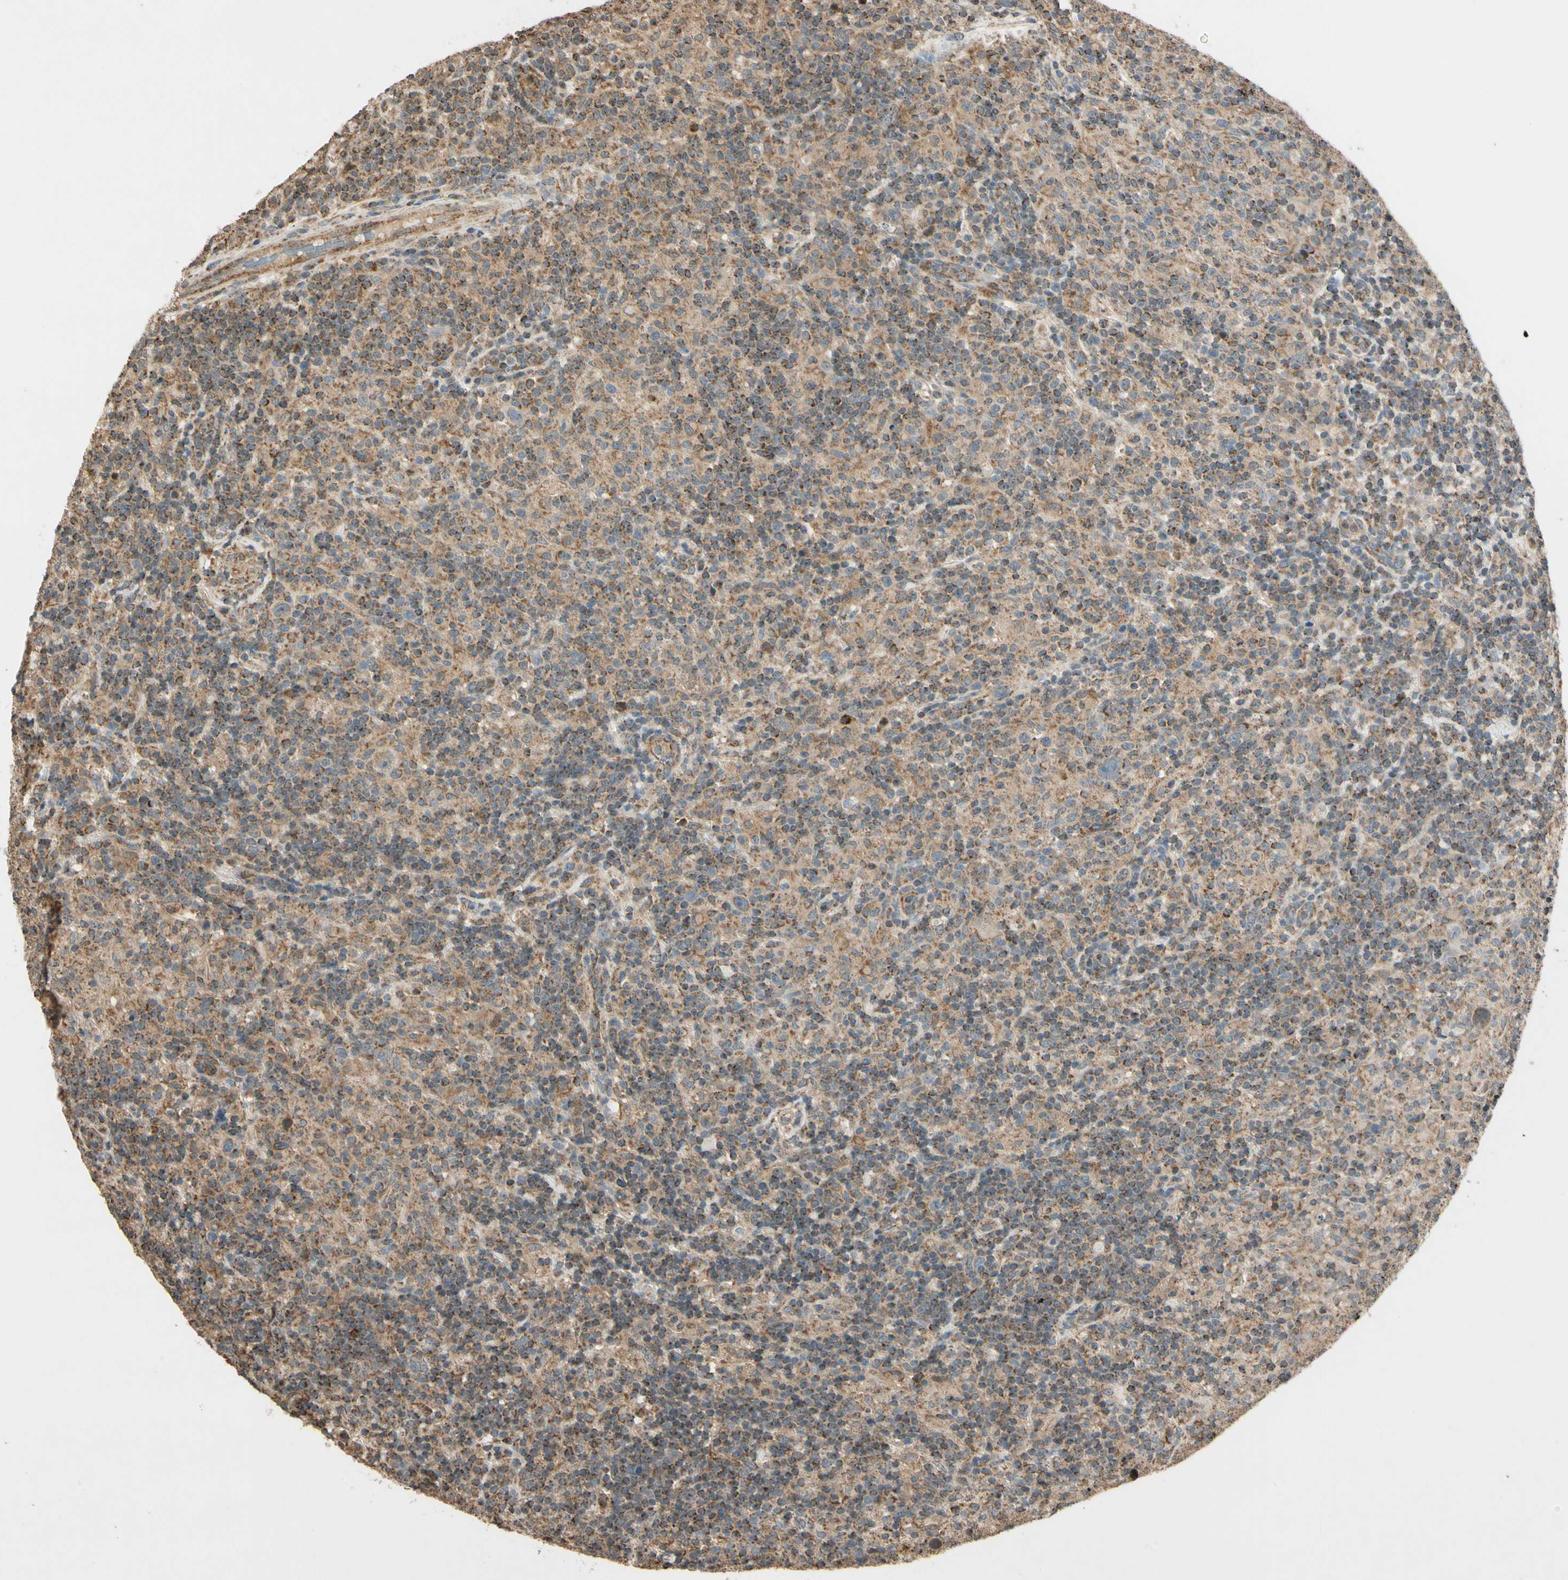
{"staining": {"intensity": "weak", "quantity": ">75%", "location": "cytoplasmic/membranous"}, "tissue": "lymphoma", "cell_type": "Tumor cells", "image_type": "cancer", "snomed": [{"axis": "morphology", "description": "Hodgkin's disease, NOS"}, {"axis": "topography", "description": "Lymph node"}], "caption": "Hodgkin's disease was stained to show a protein in brown. There is low levels of weak cytoplasmic/membranous staining in approximately >75% of tumor cells. (IHC, brightfield microscopy, high magnification).", "gene": "PRDX5", "patient": {"sex": "male", "age": 70}}